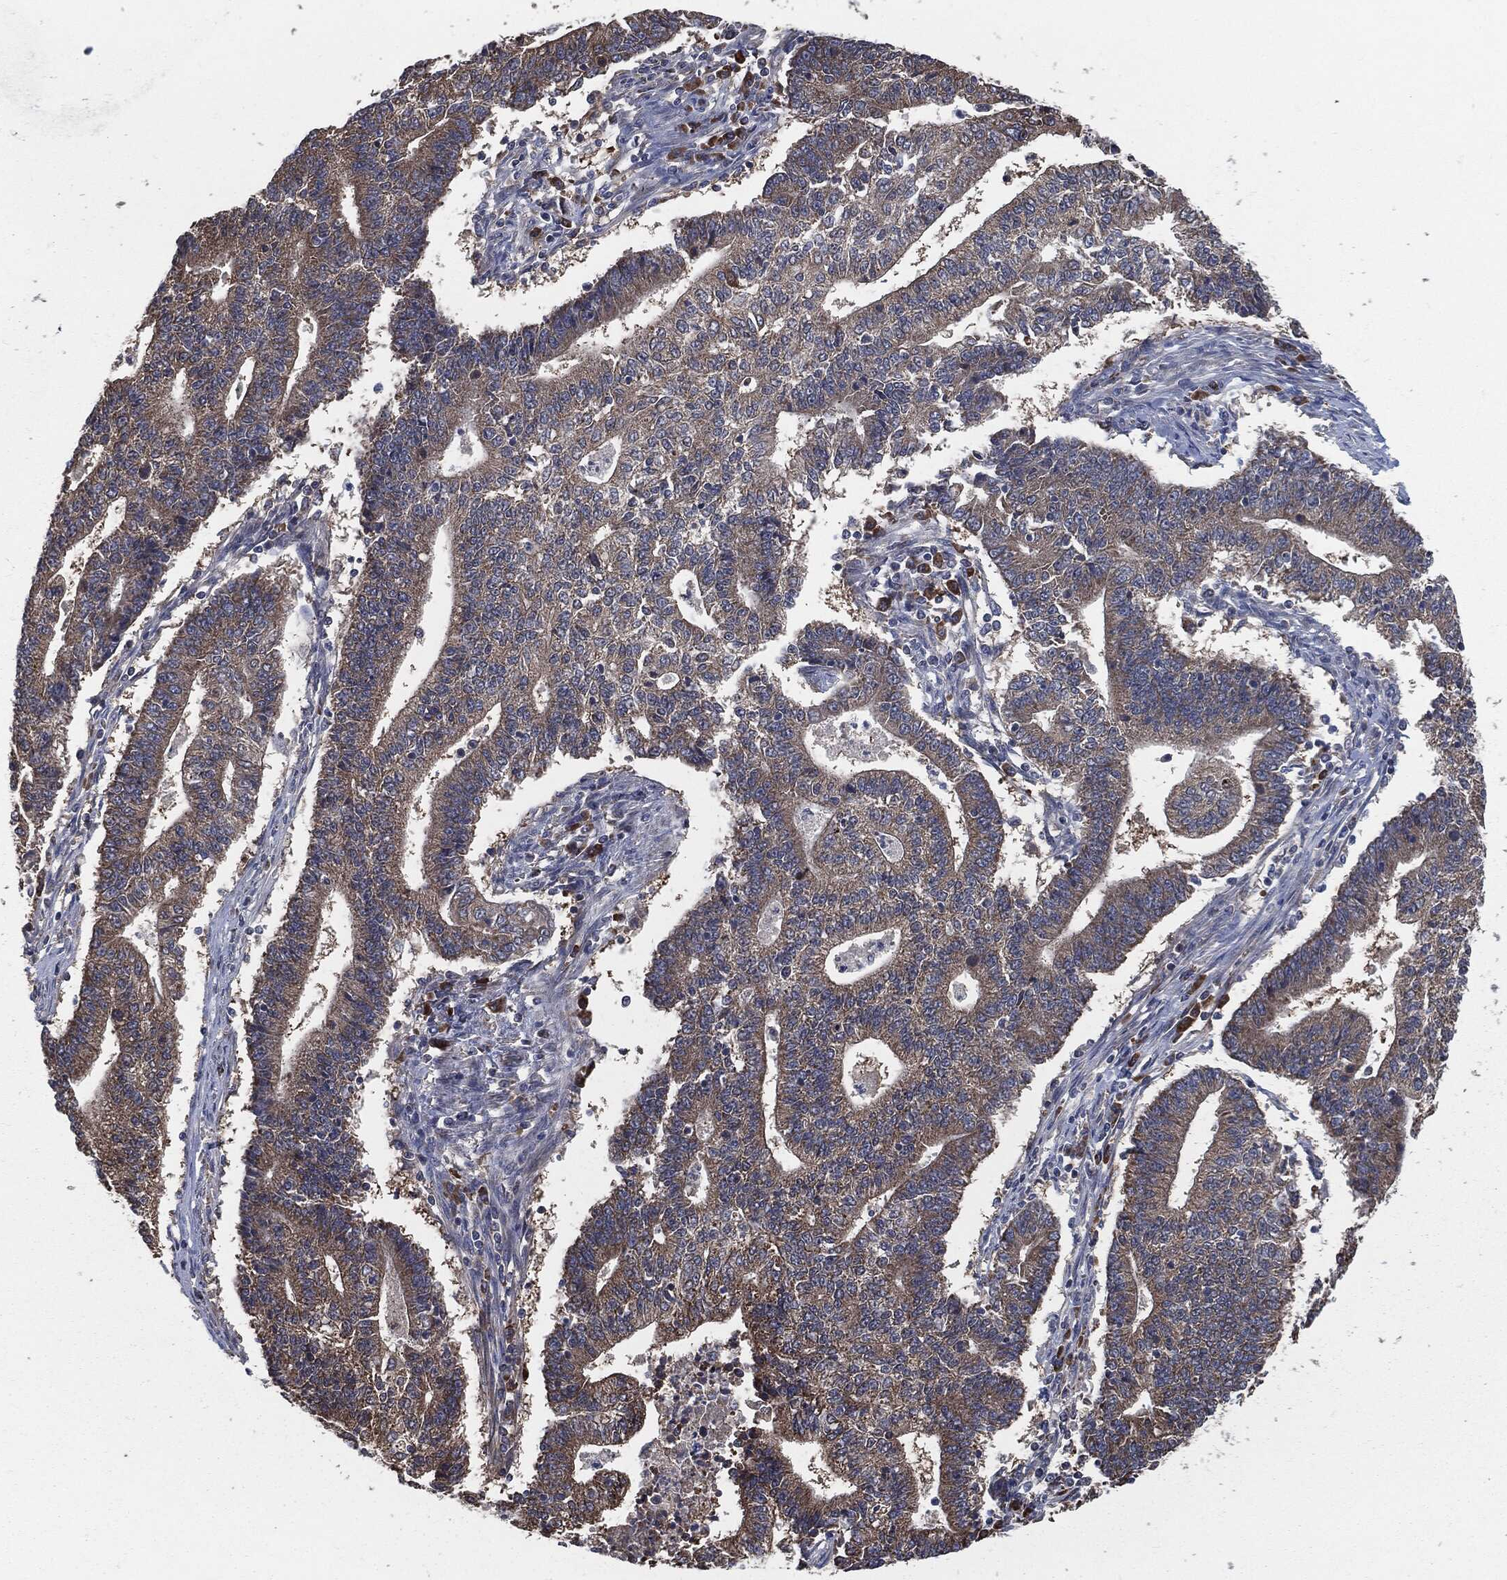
{"staining": {"intensity": "moderate", "quantity": "25%-75%", "location": "cytoplasmic/membranous"}, "tissue": "endometrial cancer", "cell_type": "Tumor cells", "image_type": "cancer", "snomed": [{"axis": "morphology", "description": "Adenocarcinoma, NOS"}, {"axis": "topography", "description": "Uterus"}, {"axis": "topography", "description": "Endometrium"}], "caption": "Brown immunohistochemical staining in human adenocarcinoma (endometrial) exhibits moderate cytoplasmic/membranous expression in about 25%-75% of tumor cells. (Stains: DAB (3,3'-diaminobenzidine) in brown, nuclei in blue, Microscopy: brightfield microscopy at high magnification).", "gene": "PRDX4", "patient": {"sex": "female", "age": 54}}